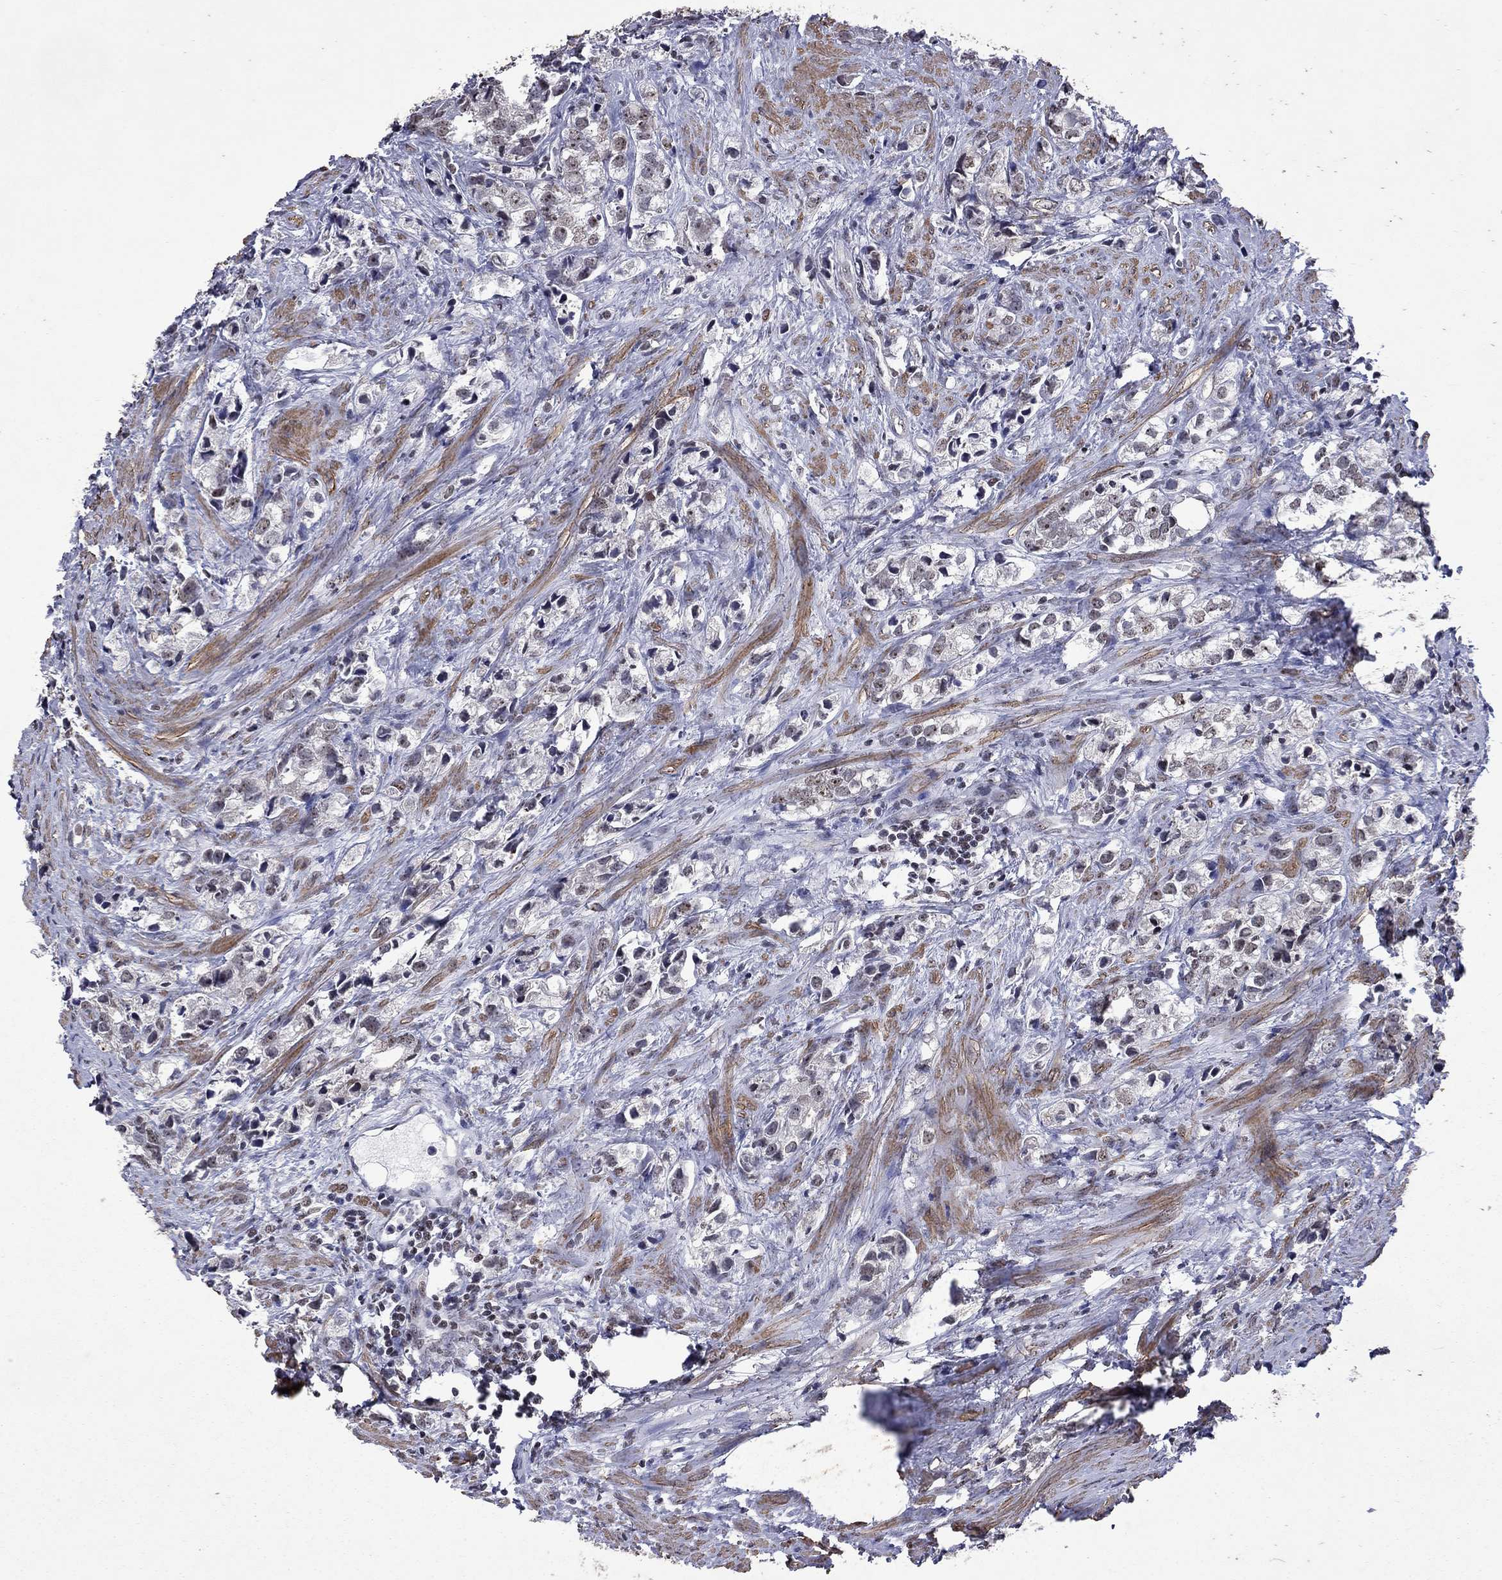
{"staining": {"intensity": "weak", "quantity": "<25%", "location": "nuclear"}, "tissue": "prostate cancer", "cell_type": "Tumor cells", "image_type": "cancer", "snomed": [{"axis": "morphology", "description": "Adenocarcinoma, NOS"}, {"axis": "topography", "description": "Prostate and seminal vesicle, NOS"}], "caption": "An image of adenocarcinoma (prostate) stained for a protein reveals no brown staining in tumor cells.", "gene": "SPOUT1", "patient": {"sex": "male", "age": 63}}